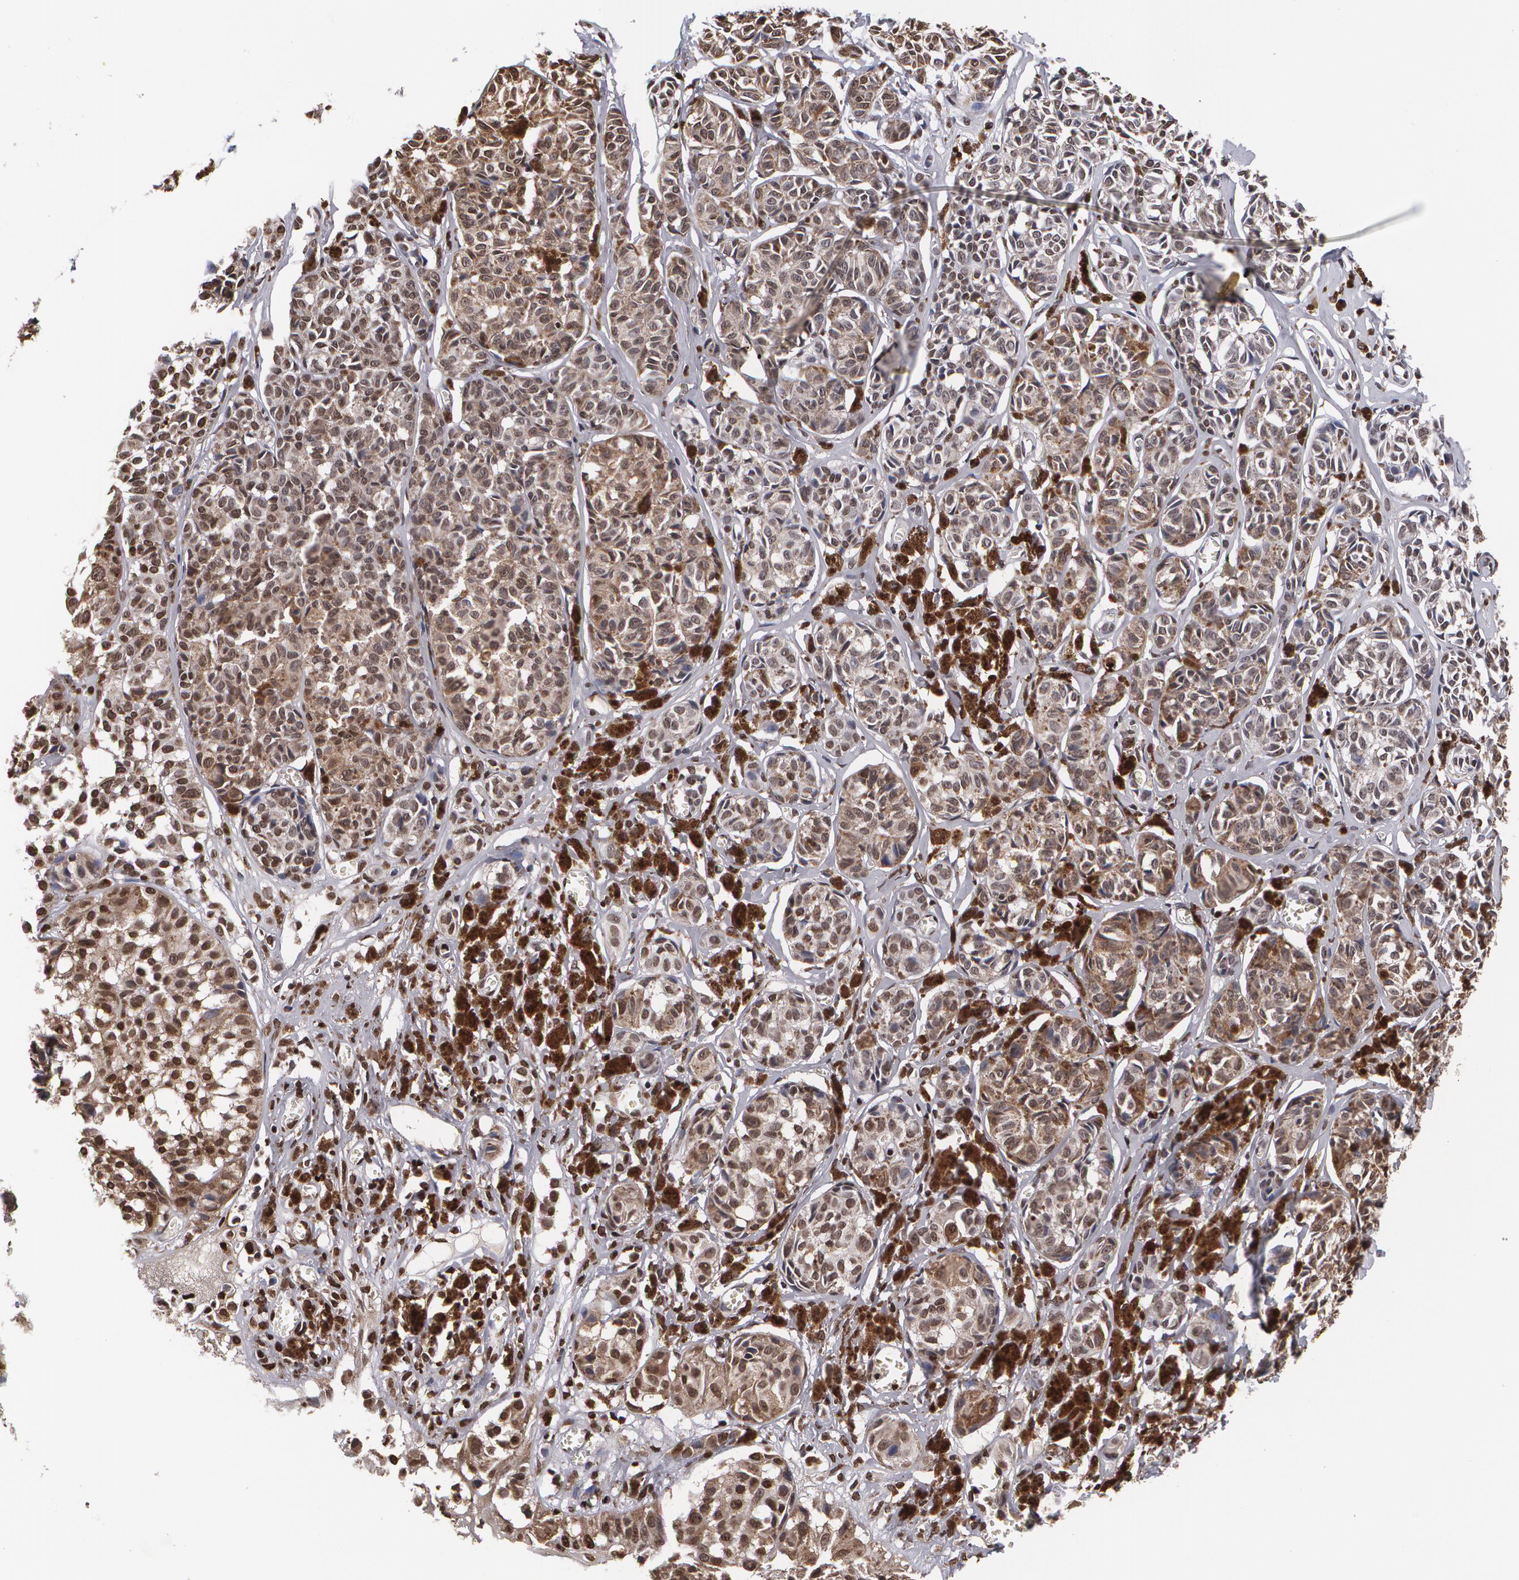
{"staining": {"intensity": "weak", "quantity": "25%-75%", "location": "cytoplasmic/membranous,nuclear"}, "tissue": "melanoma", "cell_type": "Tumor cells", "image_type": "cancer", "snomed": [{"axis": "morphology", "description": "Malignant melanoma, NOS"}, {"axis": "topography", "description": "Skin"}], "caption": "Melanoma tissue shows weak cytoplasmic/membranous and nuclear staining in about 25%-75% of tumor cells", "gene": "MVP", "patient": {"sex": "male", "age": 76}}